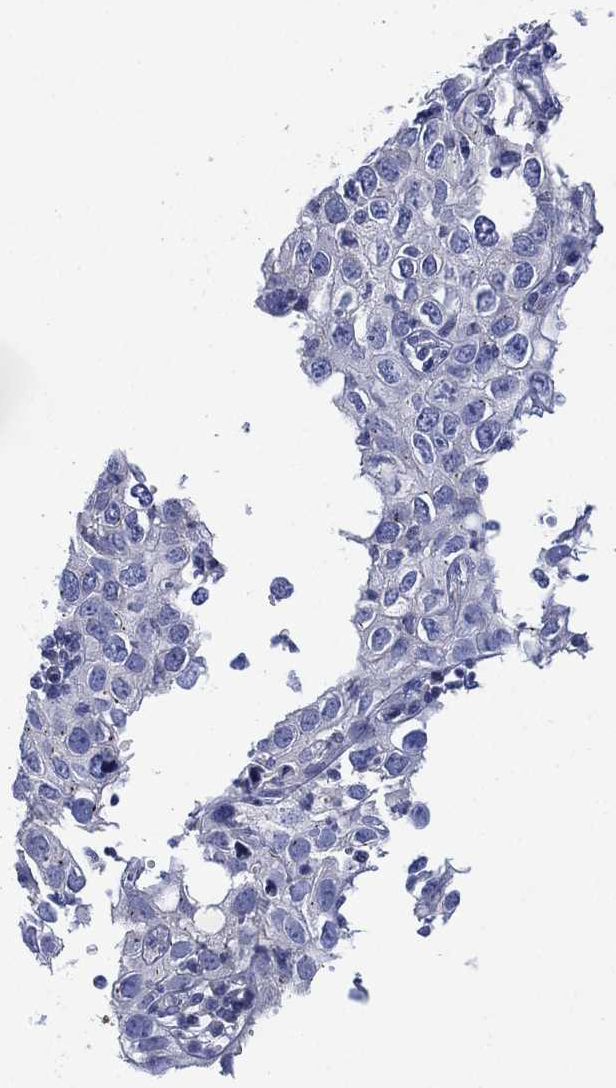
{"staining": {"intensity": "negative", "quantity": "none", "location": "none"}, "tissue": "cervical cancer", "cell_type": "Tumor cells", "image_type": "cancer", "snomed": [{"axis": "morphology", "description": "Squamous cell carcinoma, NOS"}, {"axis": "topography", "description": "Cervix"}], "caption": "Image shows no significant protein positivity in tumor cells of cervical cancer (squamous cell carcinoma).", "gene": "CHRNA3", "patient": {"sex": "female", "age": 24}}